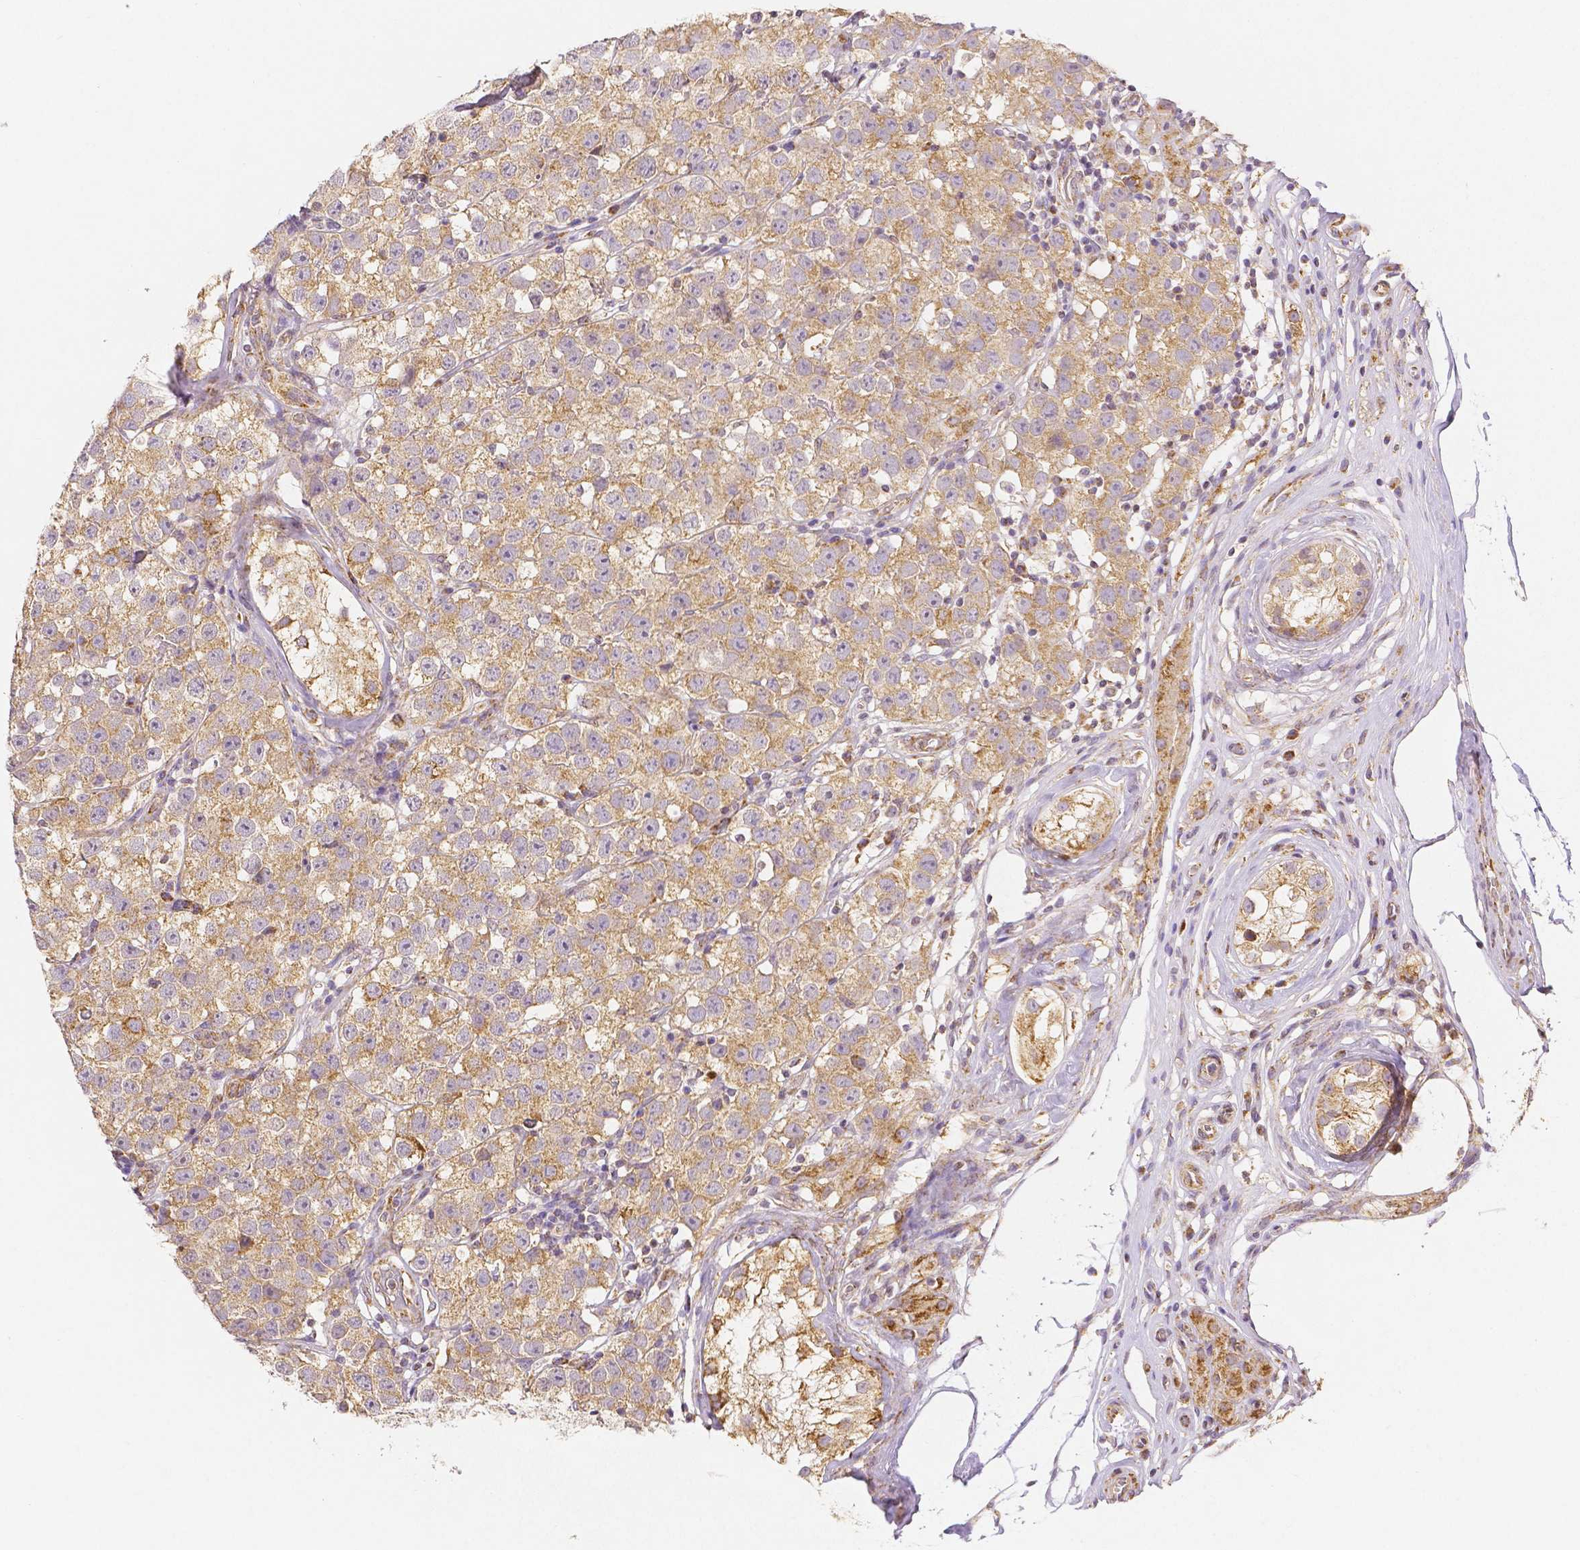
{"staining": {"intensity": "moderate", "quantity": ">75%", "location": "cytoplasmic/membranous"}, "tissue": "testis cancer", "cell_type": "Tumor cells", "image_type": "cancer", "snomed": [{"axis": "morphology", "description": "Seminoma, NOS"}, {"axis": "topography", "description": "Testis"}], "caption": "Brown immunohistochemical staining in testis cancer (seminoma) demonstrates moderate cytoplasmic/membranous positivity in approximately >75% of tumor cells.", "gene": "RHOT1", "patient": {"sex": "male", "age": 34}}